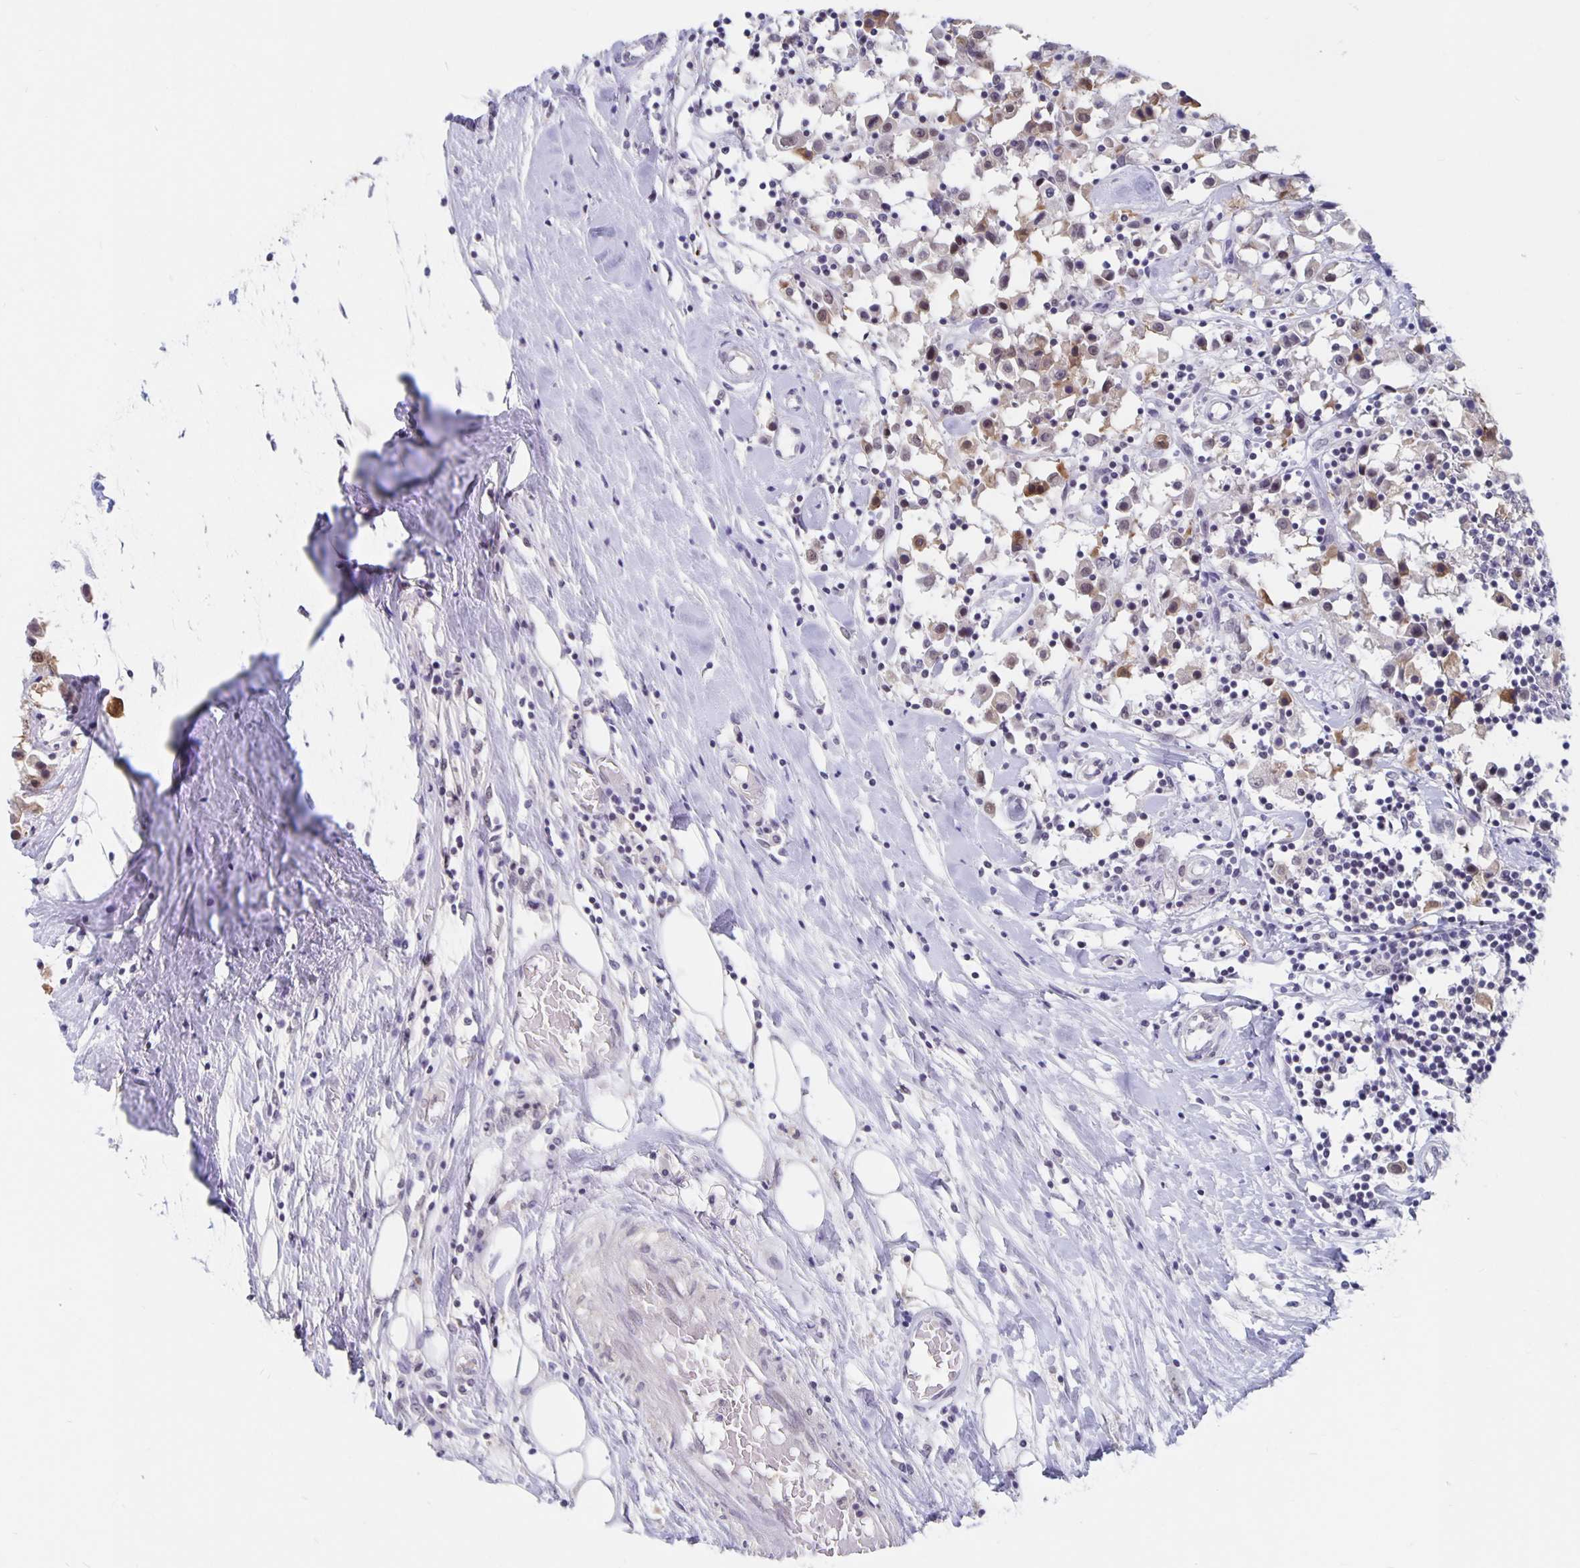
{"staining": {"intensity": "weak", "quantity": "25%-75%", "location": "nuclear"}, "tissue": "breast cancer", "cell_type": "Tumor cells", "image_type": "cancer", "snomed": [{"axis": "morphology", "description": "Duct carcinoma"}, {"axis": "topography", "description": "Breast"}], "caption": "Immunohistochemical staining of breast cancer displays low levels of weak nuclear protein positivity in about 25%-75% of tumor cells.", "gene": "ZNF691", "patient": {"sex": "female", "age": 61}}